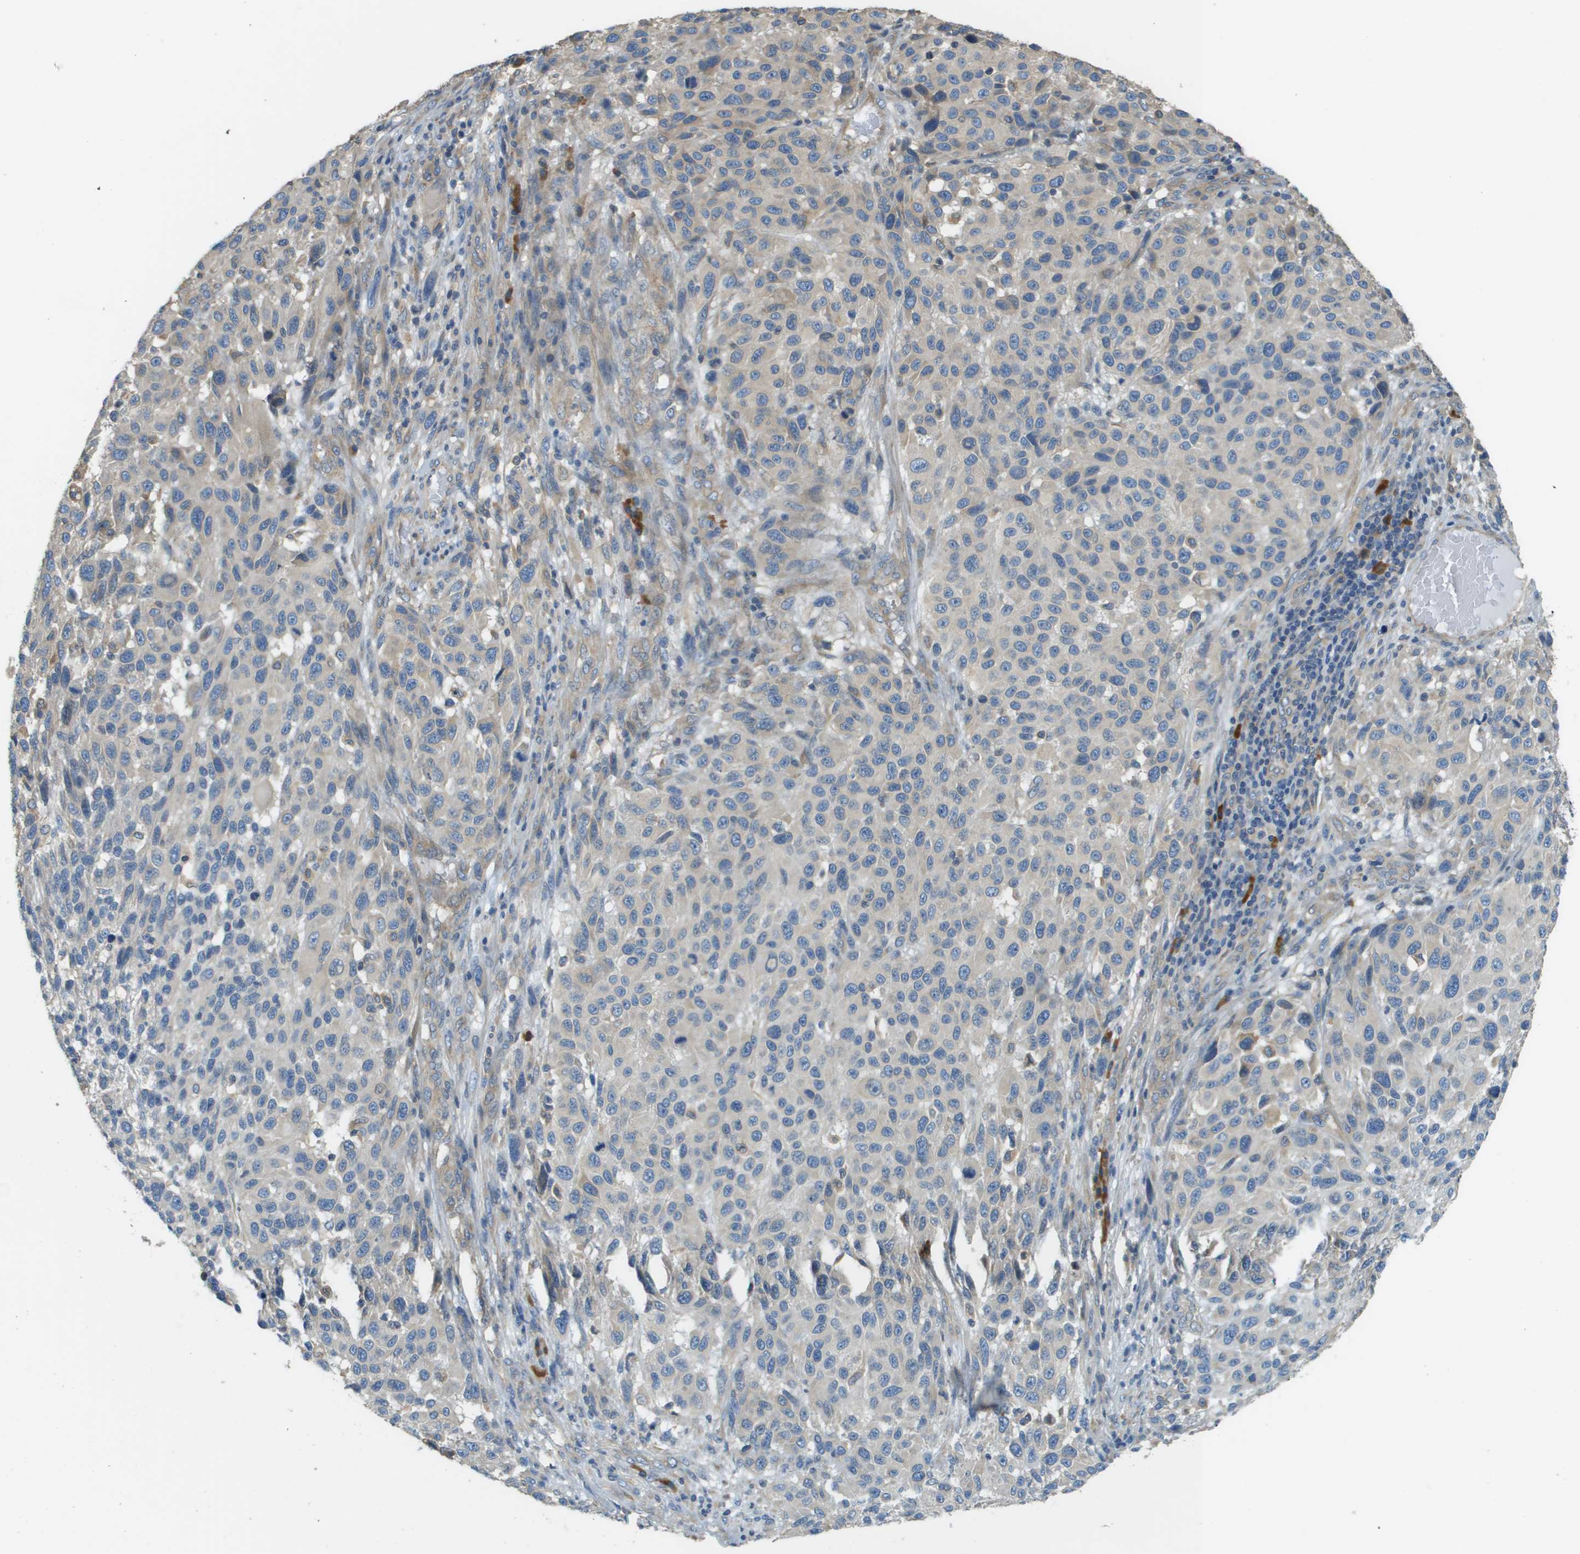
{"staining": {"intensity": "negative", "quantity": "none", "location": "none"}, "tissue": "melanoma", "cell_type": "Tumor cells", "image_type": "cancer", "snomed": [{"axis": "morphology", "description": "Malignant melanoma, Metastatic site"}, {"axis": "topography", "description": "Lymph node"}], "caption": "Immunohistochemistry of human malignant melanoma (metastatic site) shows no staining in tumor cells.", "gene": "DNAJB11", "patient": {"sex": "male", "age": 61}}